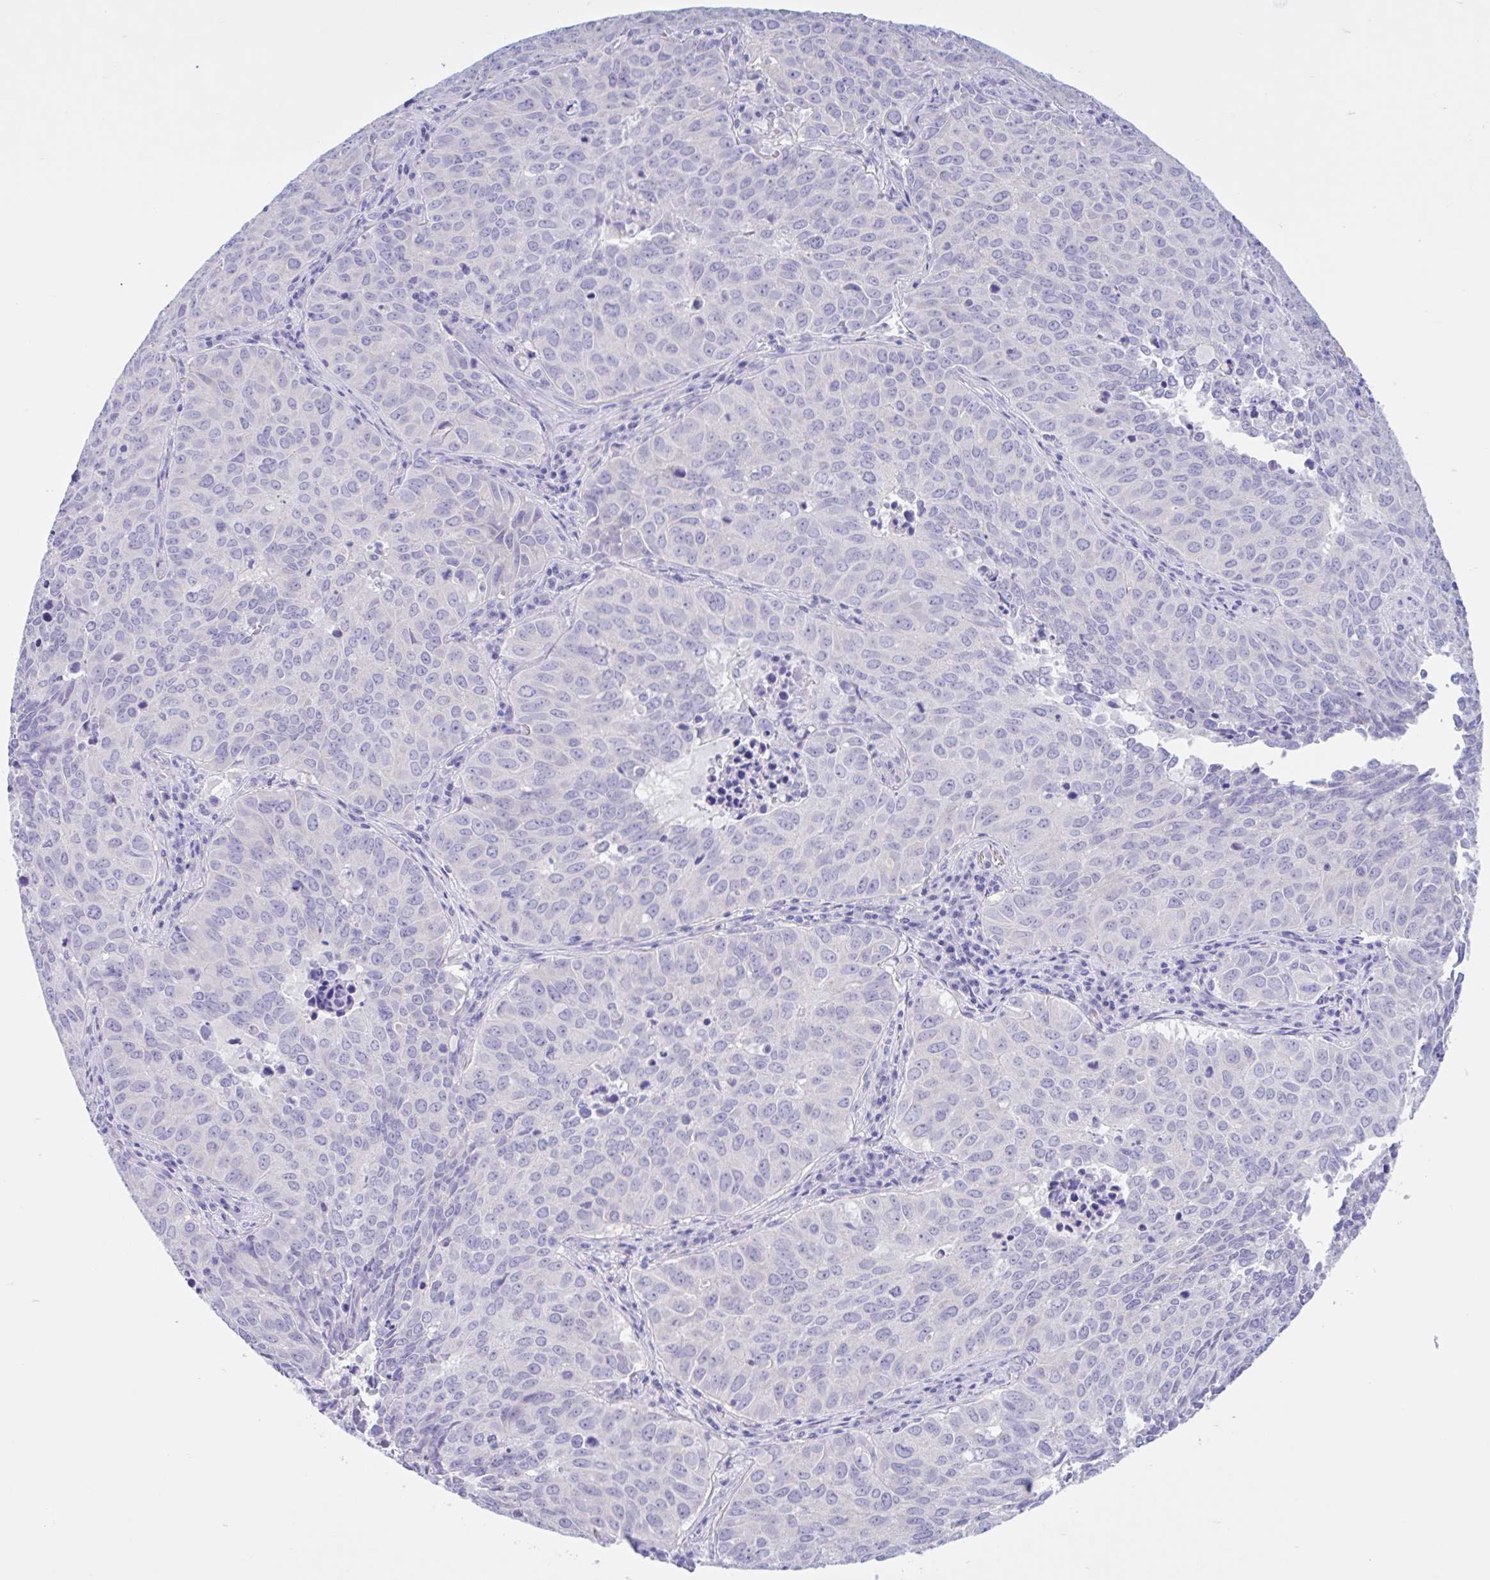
{"staining": {"intensity": "negative", "quantity": "none", "location": "none"}, "tissue": "lung cancer", "cell_type": "Tumor cells", "image_type": "cancer", "snomed": [{"axis": "morphology", "description": "Adenocarcinoma, NOS"}, {"axis": "topography", "description": "Lung"}], "caption": "A photomicrograph of human lung adenocarcinoma is negative for staining in tumor cells.", "gene": "TMEM79", "patient": {"sex": "female", "age": 50}}